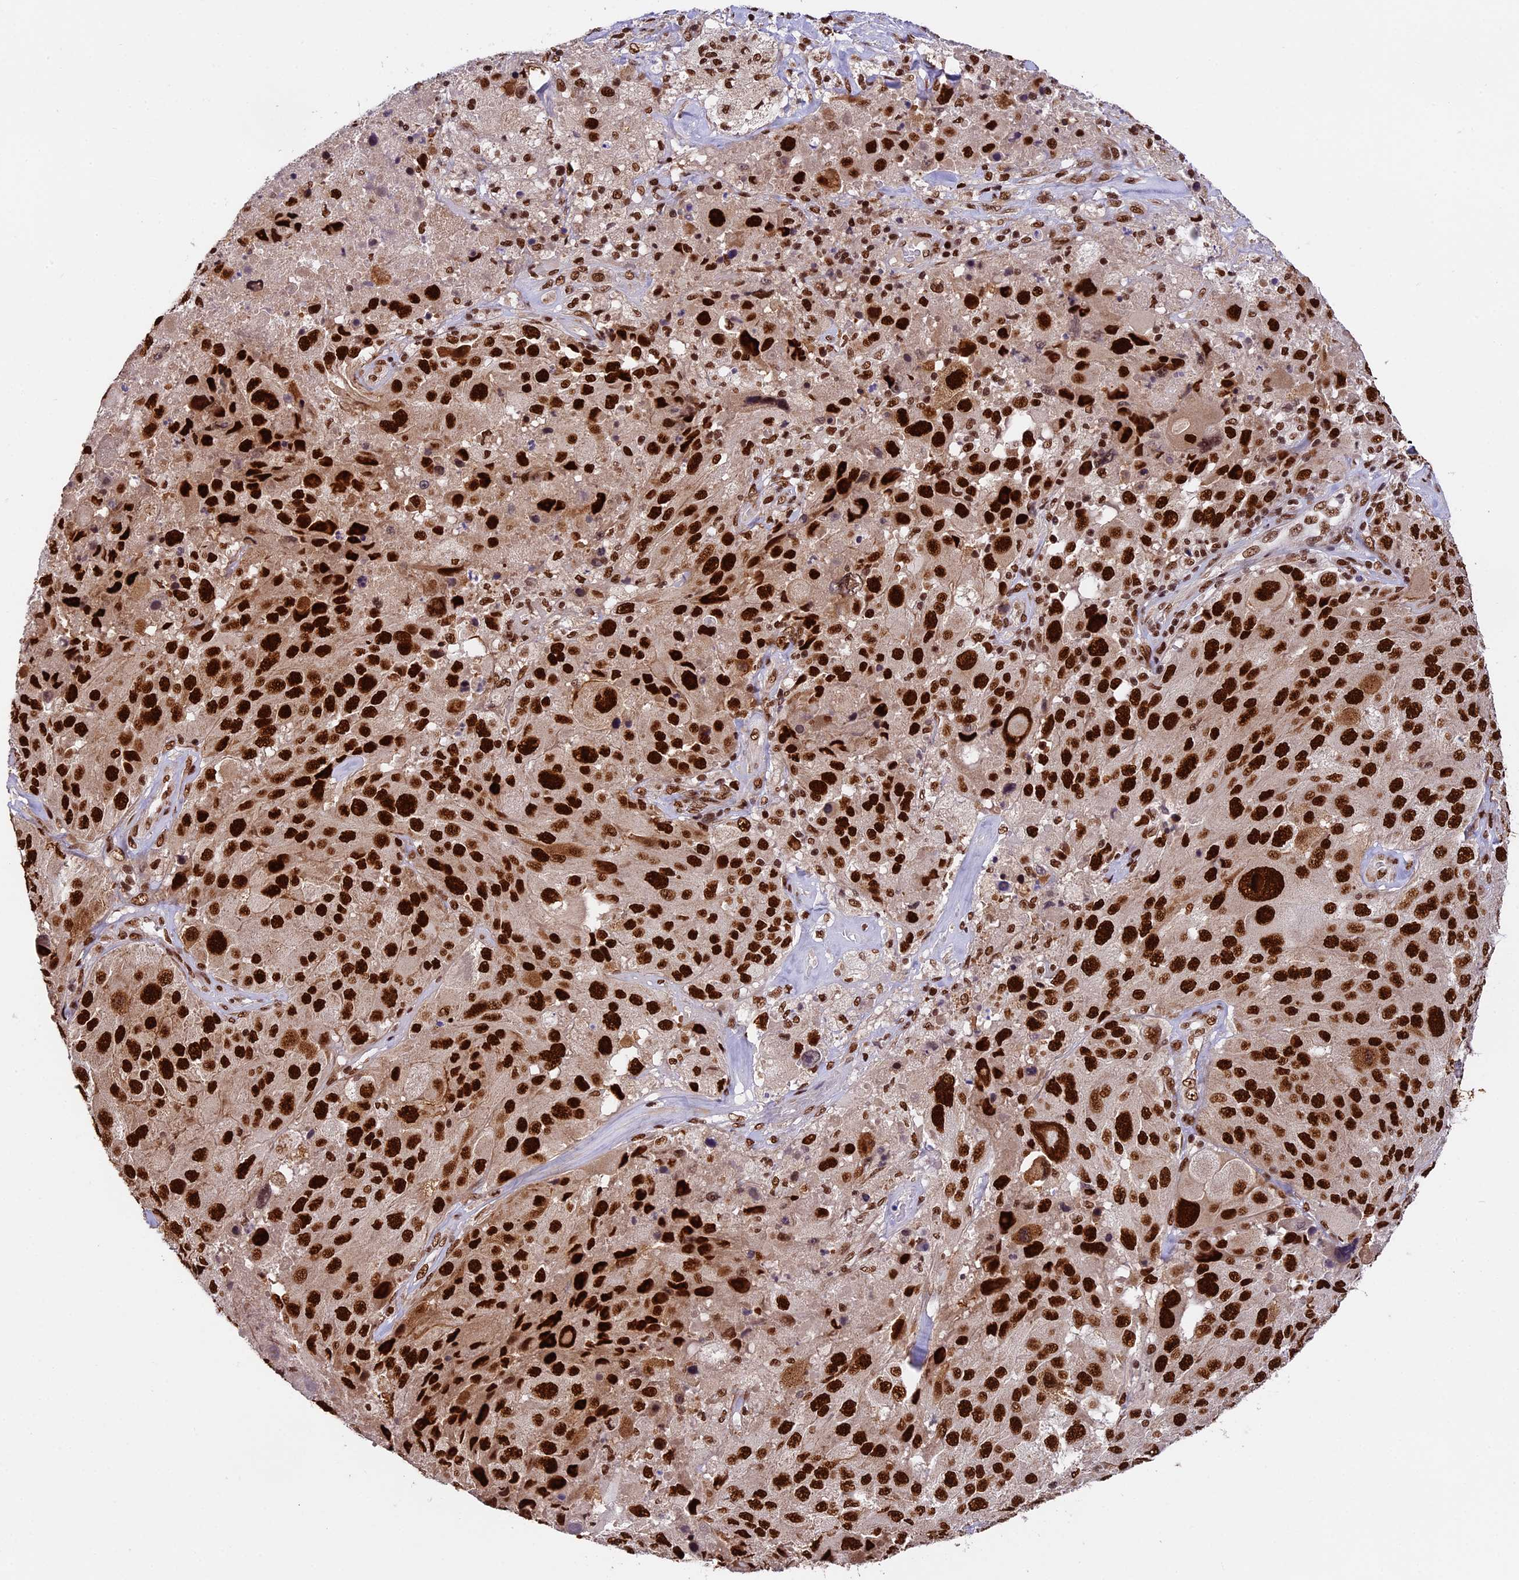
{"staining": {"intensity": "strong", "quantity": ">75%", "location": "nuclear"}, "tissue": "melanoma", "cell_type": "Tumor cells", "image_type": "cancer", "snomed": [{"axis": "morphology", "description": "Malignant melanoma, Metastatic site"}, {"axis": "topography", "description": "Lymph node"}], "caption": "DAB immunohistochemical staining of human malignant melanoma (metastatic site) reveals strong nuclear protein positivity in approximately >75% of tumor cells.", "gene": "RAMAC", "patient": {"sex": "male", "age": 62}}